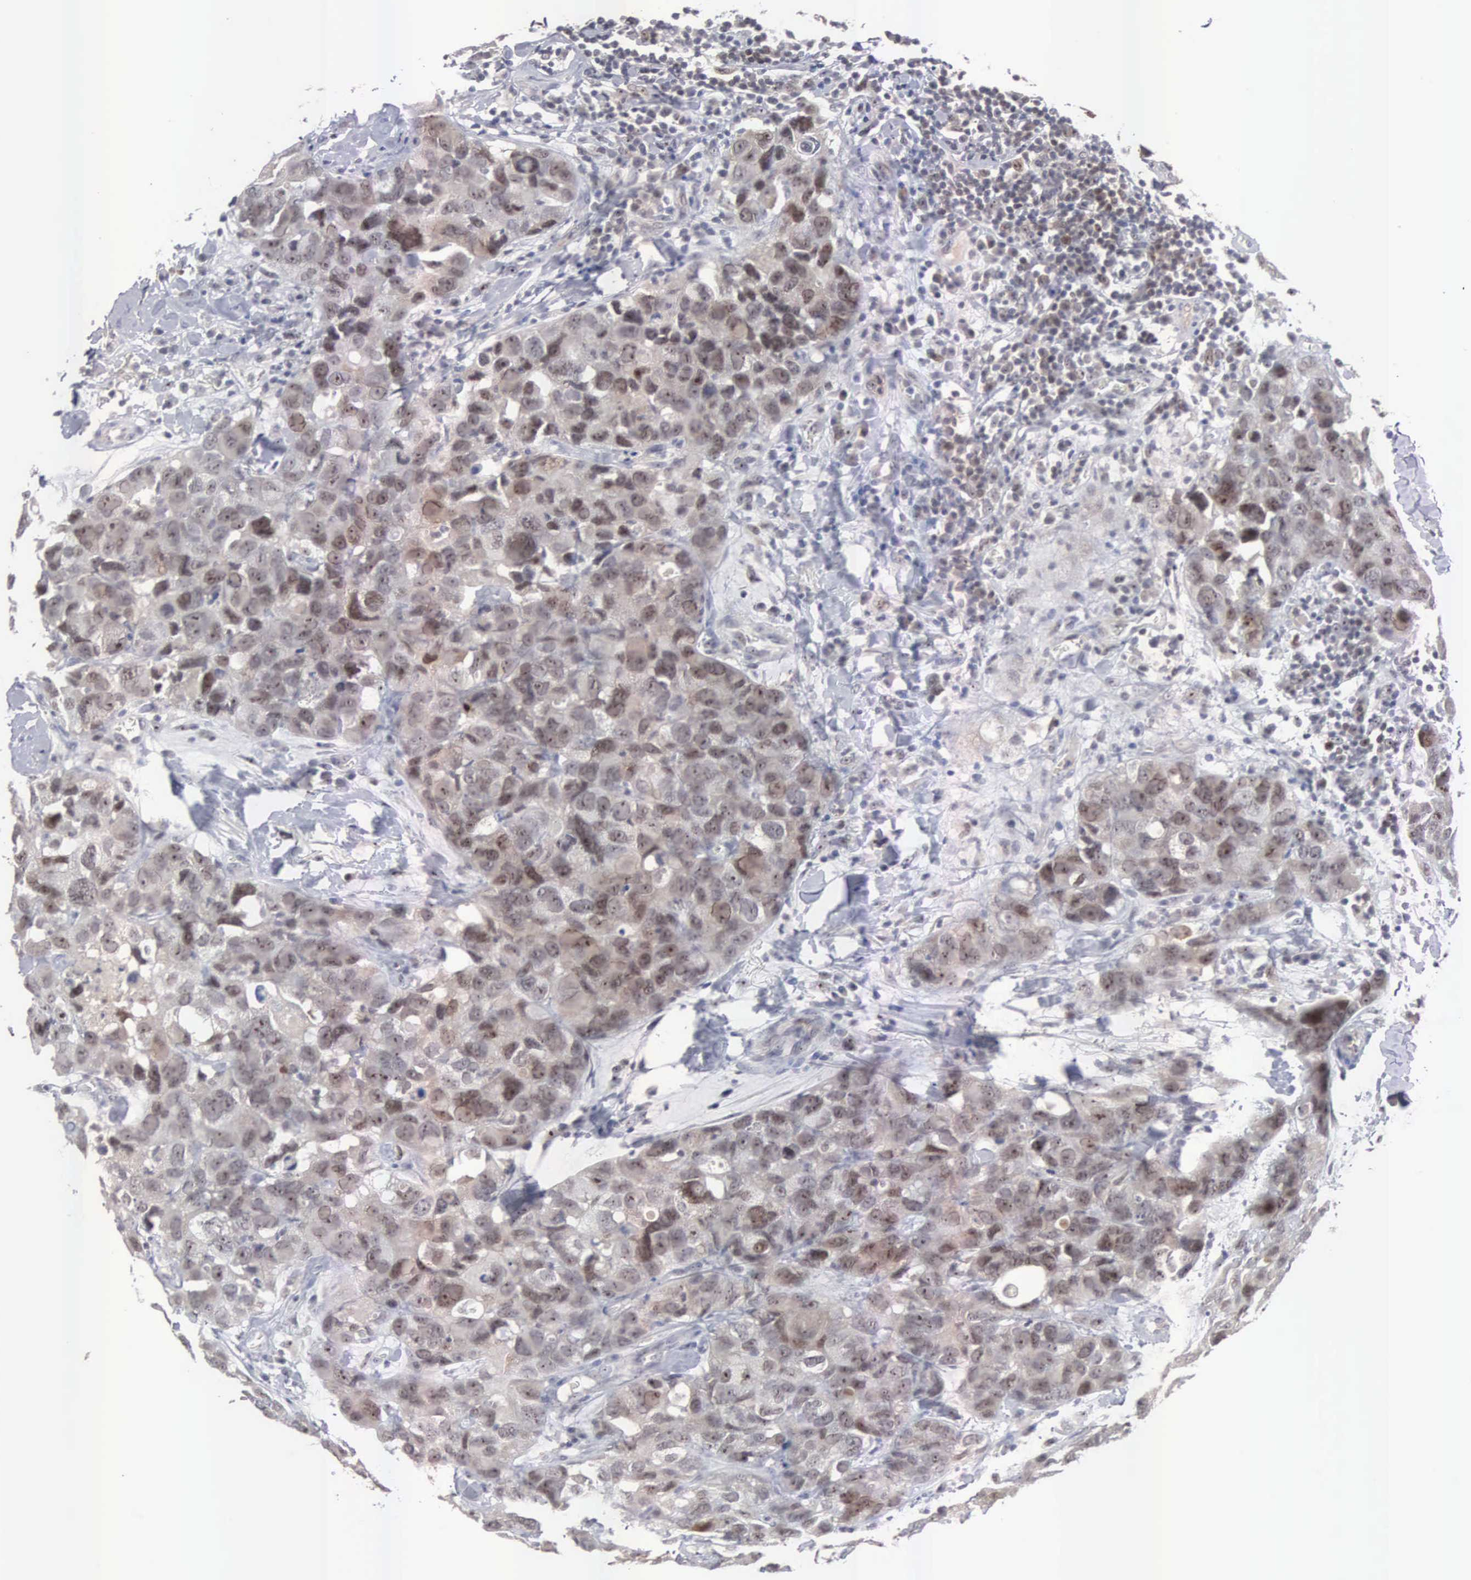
{"staining": {"intensity": "weak", "quantity": "25%-75%", "location": "cytoplasmic/membranous"}, "tissue": "breast cancer", "cell_type": "Tumor cells", "image_type": "cancer", "snomed": [{"axis": "morphology", "description": "Duct carcinoma"}, {"axis": "topography", "description": "Breast"}], "caption": "Human invasive ductal carcinoma (breast) stained with a brown dye demonstrates weak cytoplasmic/membranous positive staining in approximately 25%-75% of tumor cells.", "gene": "ACOT4", "patient": {"sex": "female", "age": 91}}